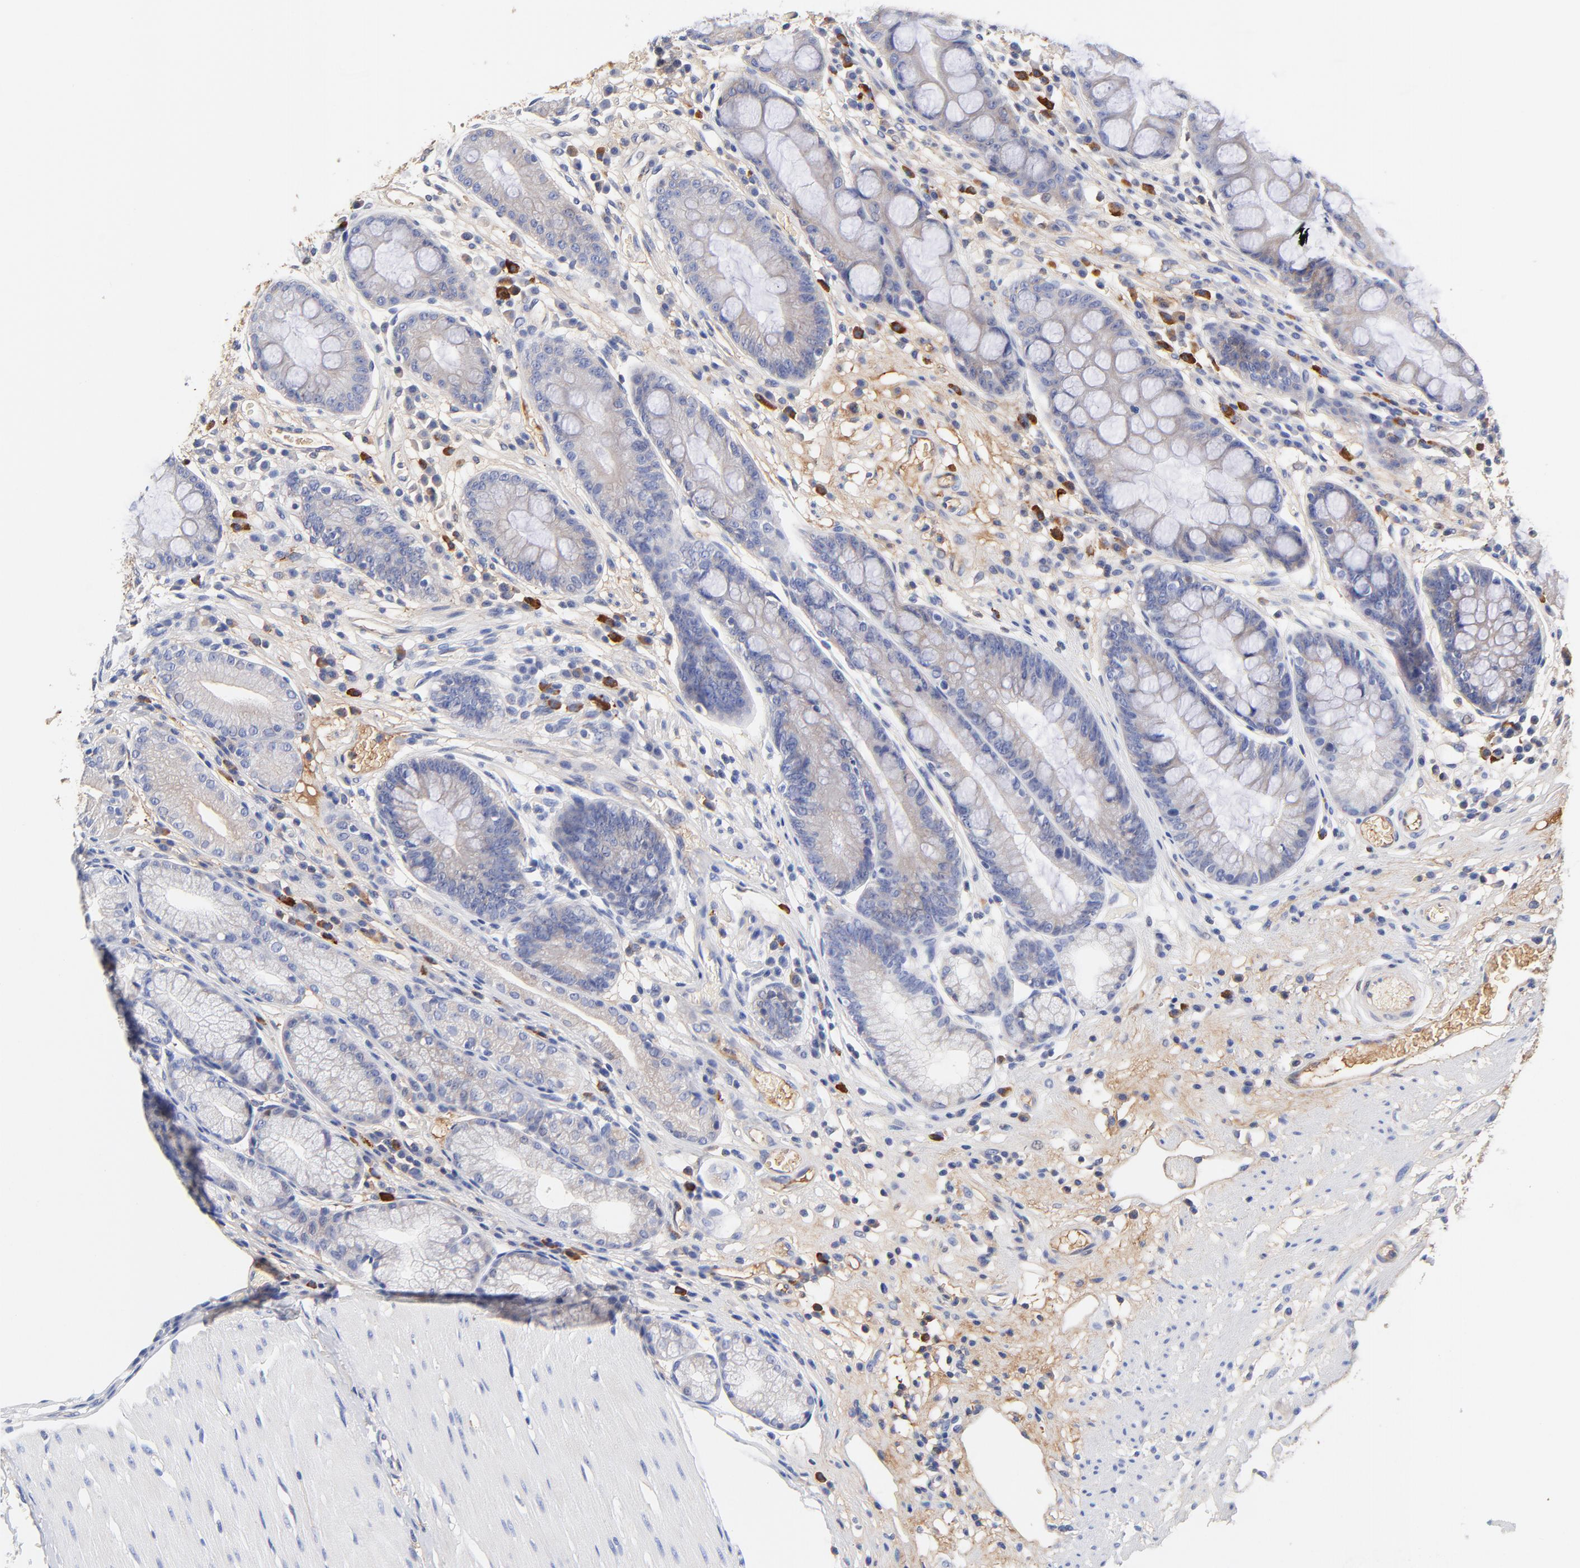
{"staining": {"intensity": "weak", "quantity": "<25%", "location": "cytoplasmic/membranous"}, "tissue": "stomach", "cell_type": "Glandular cells", "image_type": "normal", "snomed": [{"axis": "morphology", "description": "Normal tissue, NOS"}, {"axis": "morphology", "description": "Inflammation, NOS"}, {"axis": "topography", "description": "Stomach, lower"}], "caption": "Immunohistochemistry of benign human stomach displays no expression in glandular cells.", "gene": "IGLV3", "patient": {"sex": "male", "age": 59}}